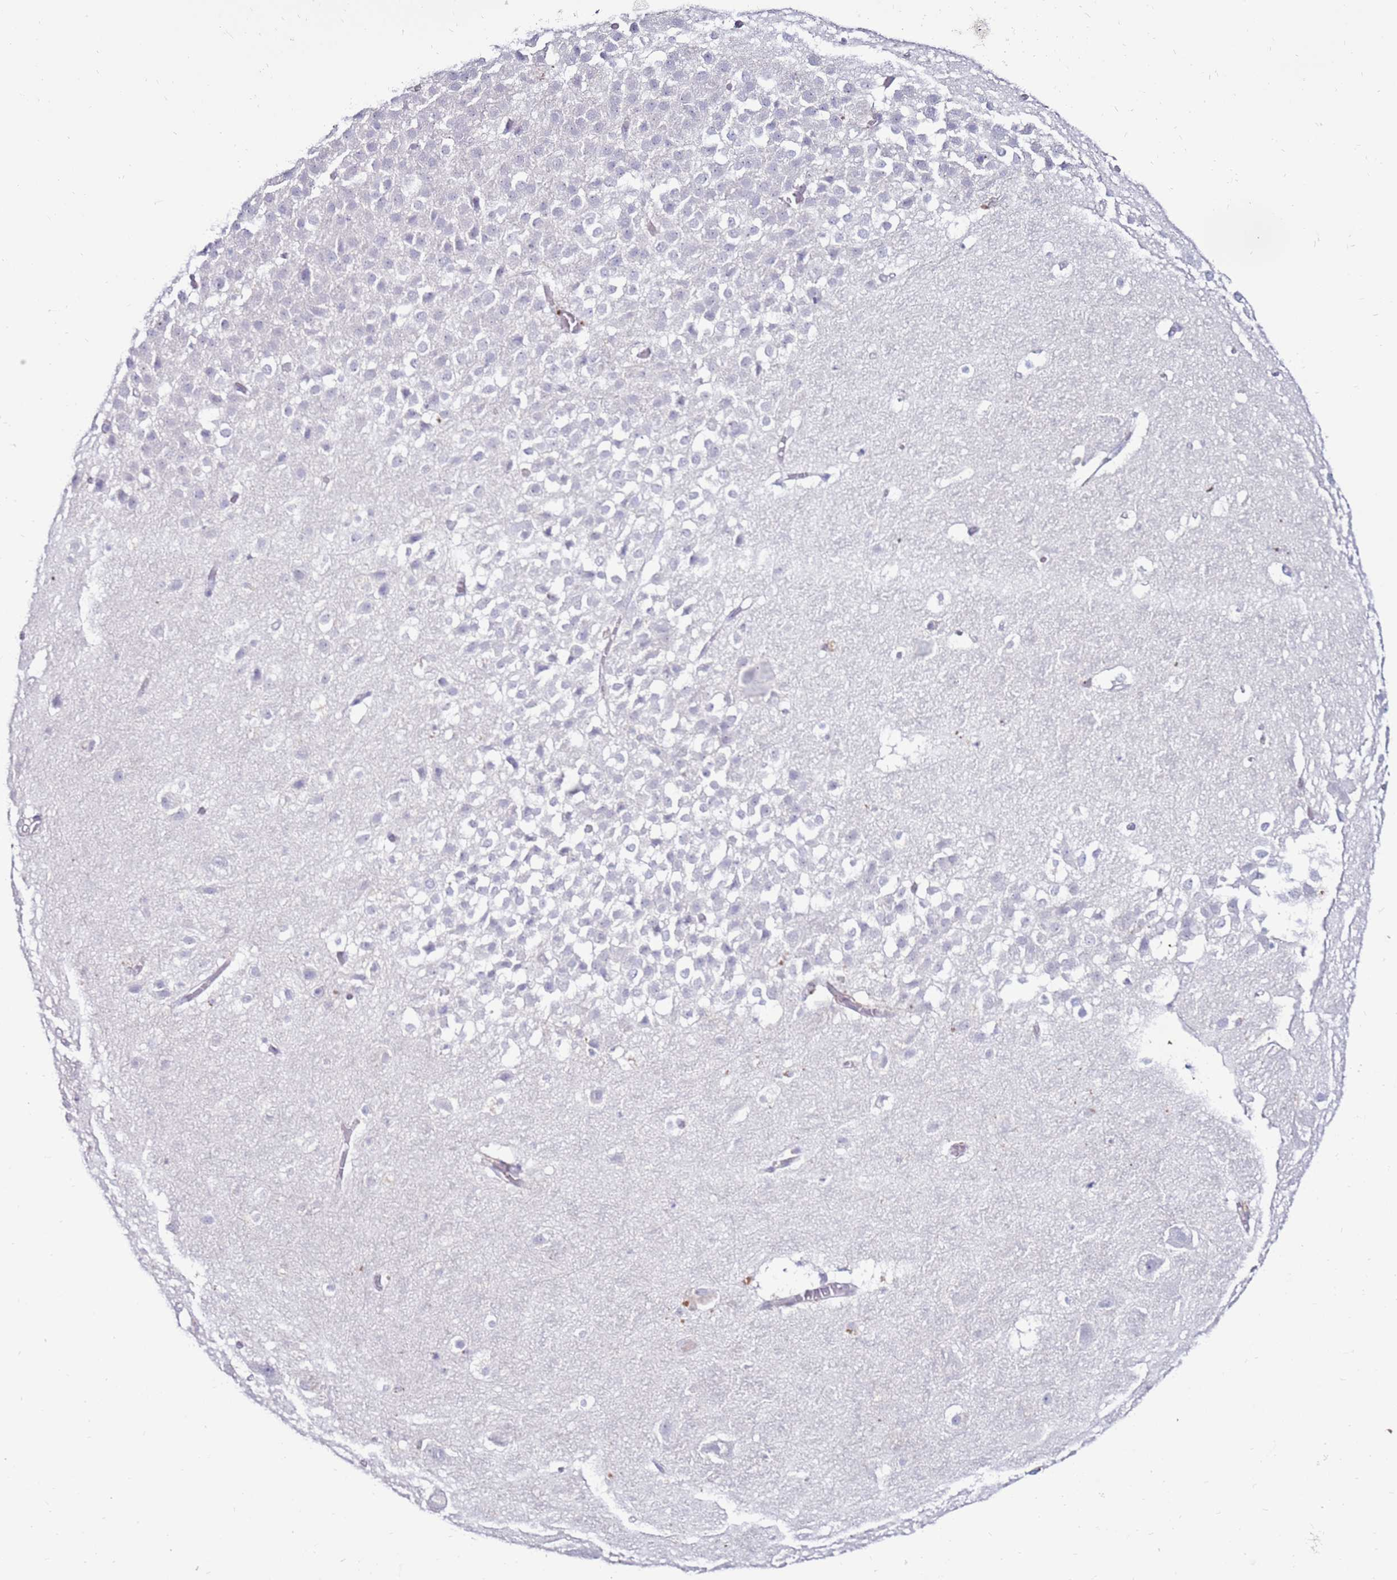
{"staining": {"intensity": "negative", "quantity": "none", "location": "none"}, "tissue": "hippocampus", "cell_type": "Glial cells", "image_type": "normal", "snomed": [{"axis": "morphology", "description": "Normal tissue, NOS"}, {"axis": "topography", "description": "Hippocampus"}], "caption": "Micrograph shows no protein expression in glial cells of normal hippocampus.", "gene": "CLEC4M", "patient": {"sex": "female", "age": 52}}